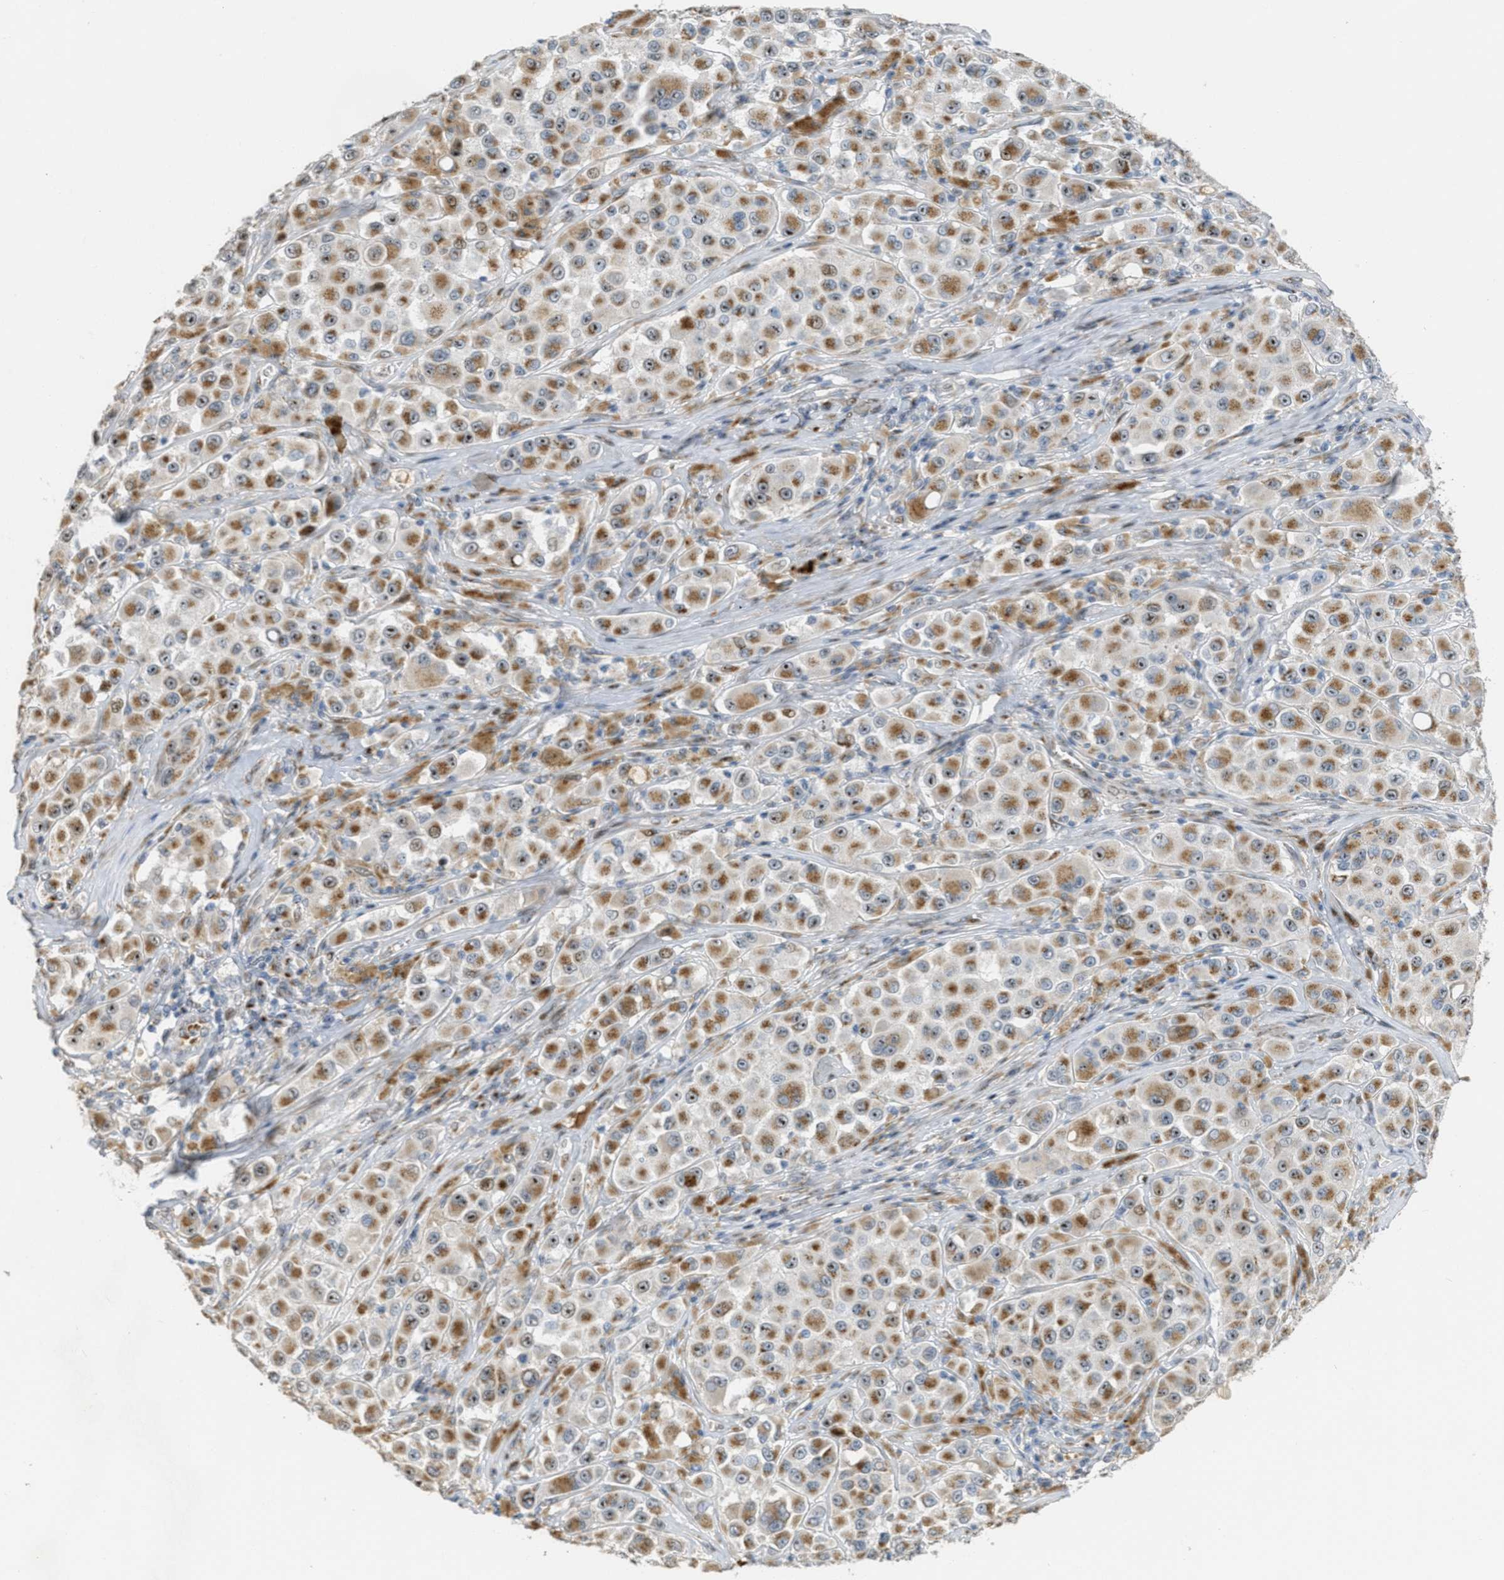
{"staining": {"intensity": "moderate", "quantity": ">75%", "location": "cytoplasmic/membranous"}, "tissue": "melanoma", "cell_type": "Tumor cells", "image_type": "cancer", "snomed": [{"axis": "morphology", "description": "Malignant melanoma, NOS"}, {"axis": "topography", "description": "Skin"}], "caption": "Moderate cytoplasmic/membranous protein staining is identified in approximately >75% of tumor cells in melanoma.", "gene": "ZFPL1", "patient": {"sex": "male", "age": 84}}